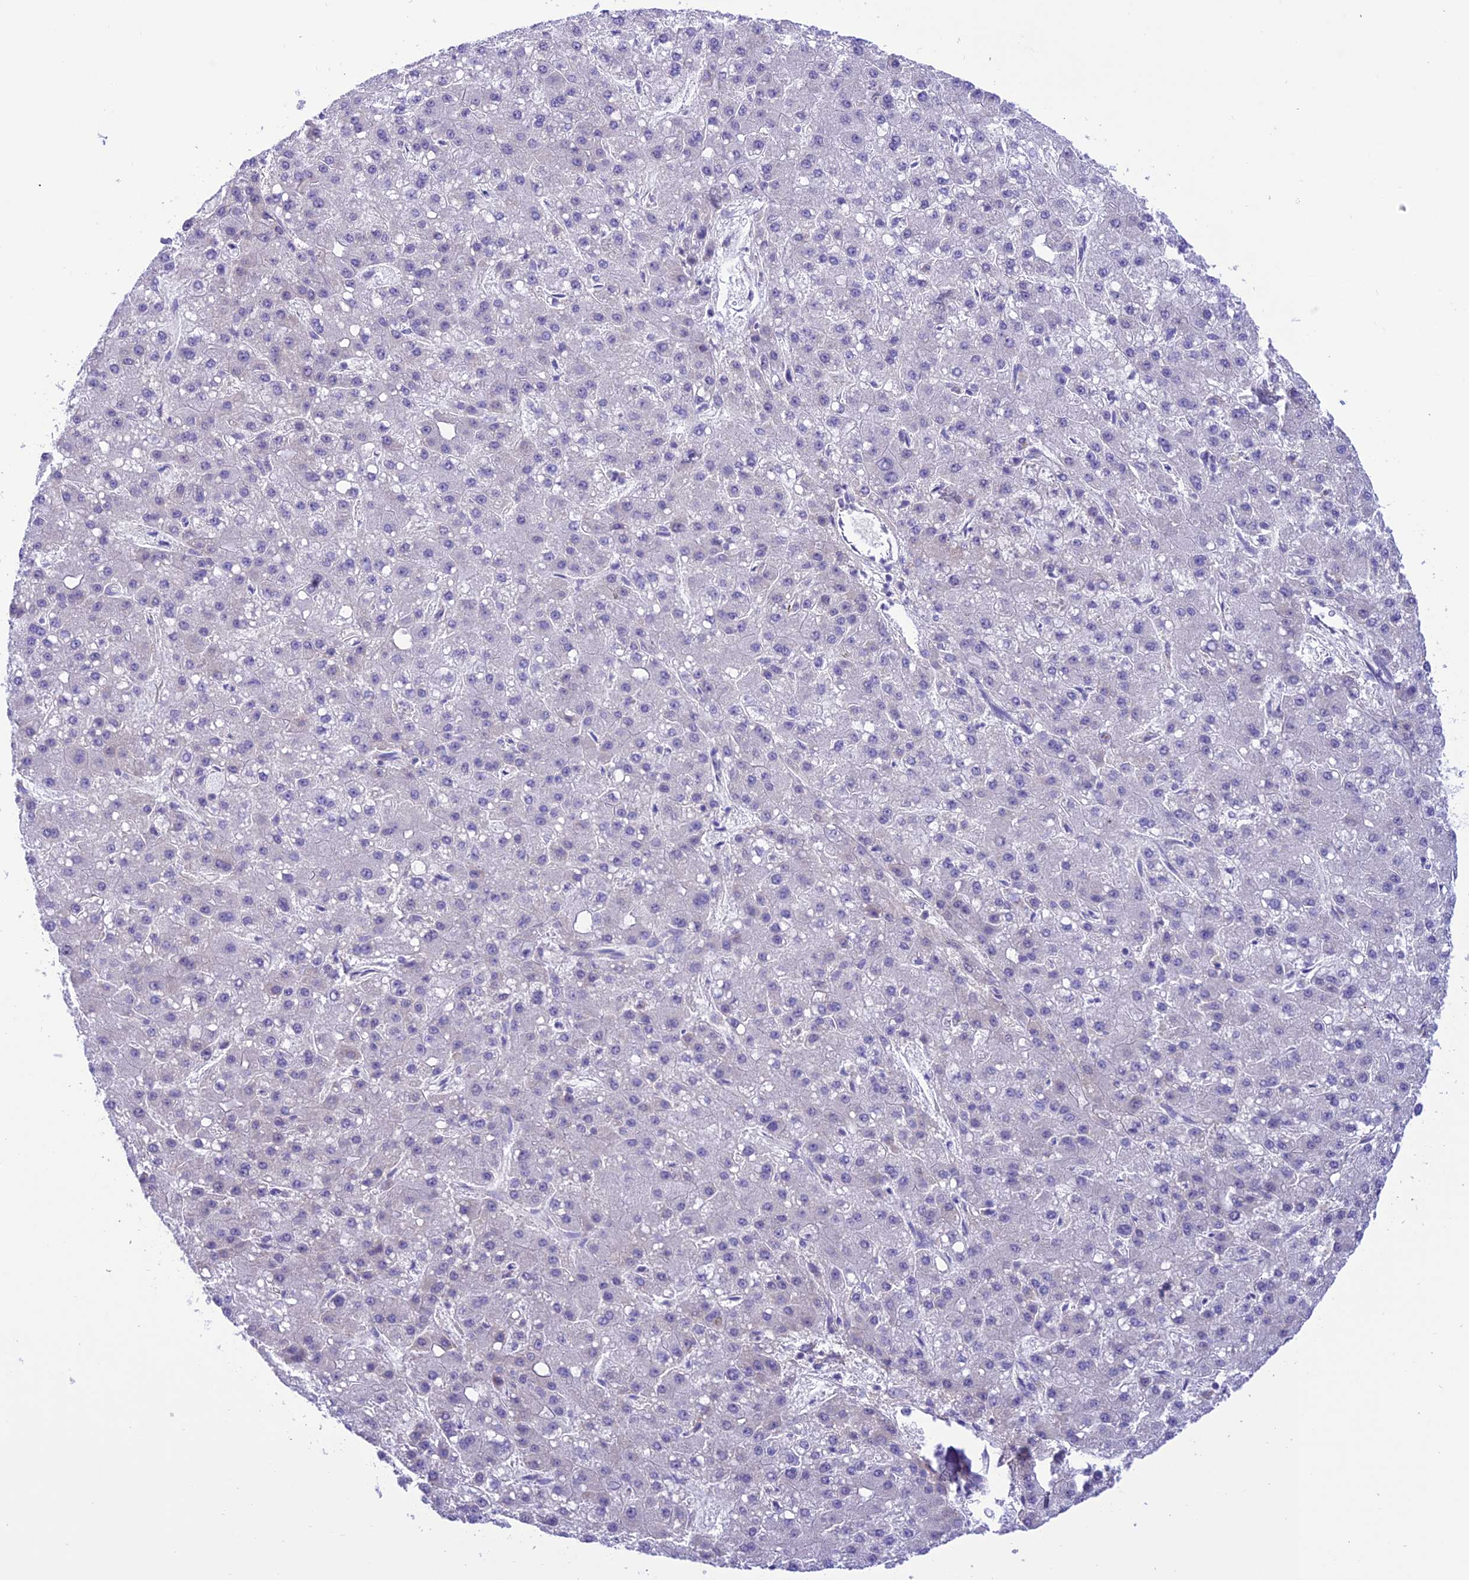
{"staining": {"intensity": "negative", "quantity": "none", "location": "none"}, "tissue": "liver cancer", "cell_type": "Tumor cells", "image_type": "cancer", "snomed": [{"axis": "morphology", "description": "Carcinoma, Hepatocellular, NOS"}, {"axis": "topography", "description": "Liver"}], "caption": "Immunohistochemistry of liver cancer exhibits no staining in tumor cells.", "gene": "RNF126", "patient": {"sex": "male", "age": 67}}